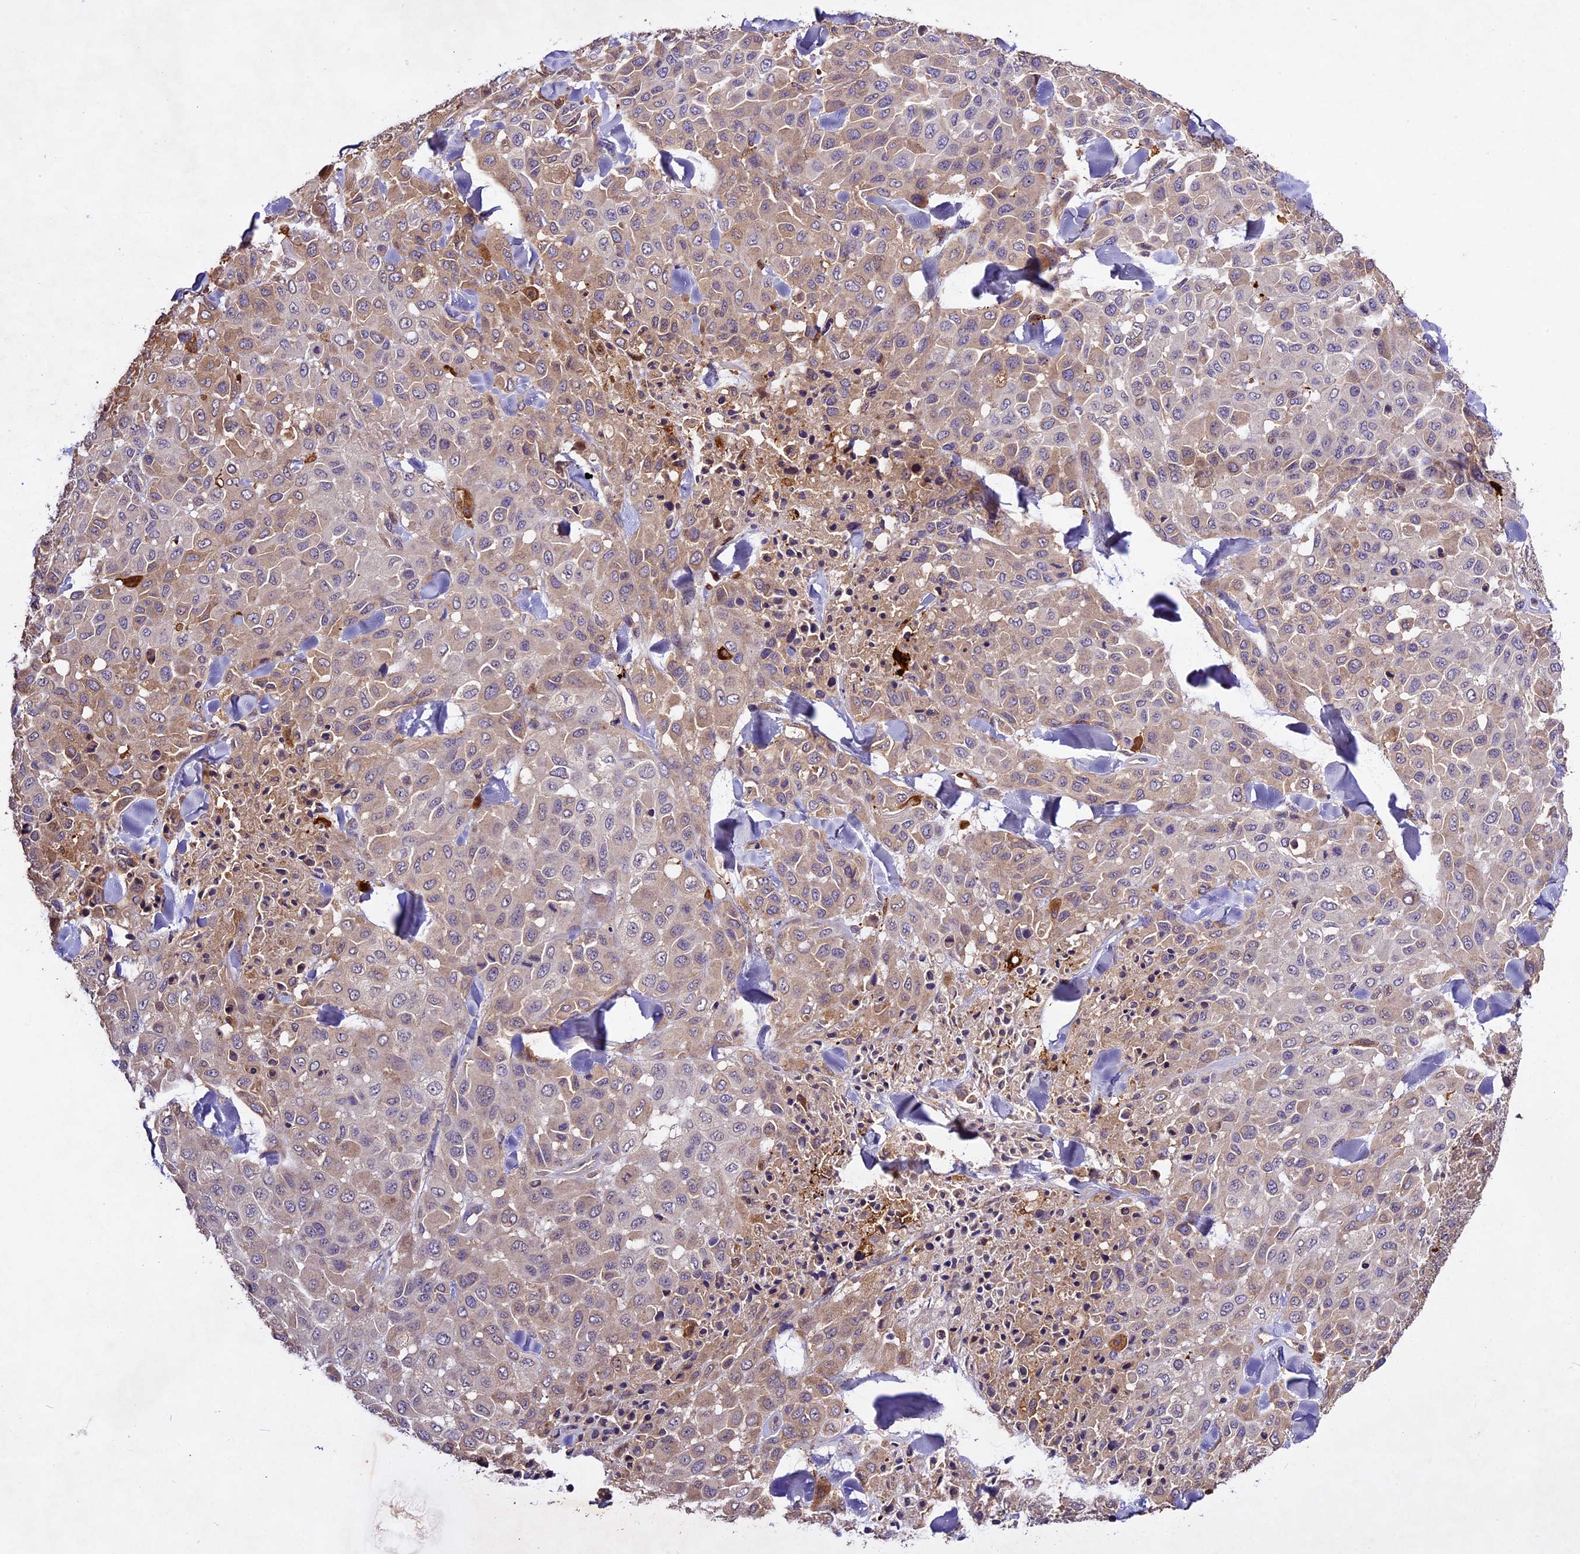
{"staining": {"intensity": "weak", "quantity": "25%-75%", "location": "cytoplasmic/membranous"}, "tissue": "melanoma", "cell_type": "Tumor cells", "image_type": "cancer", "snomed": [{"axis": "morphology", "description": "Malignant melanoma, Metastatic site"}, {"axis": "topography", "description": "Skin"}], "caption": "Human malignant melanoma (metastatic site) stained with a brown dye exhibits weak cytoplasmic/membranous positive staining in about 25%-75% of tumor cells.", "gene": "CILP2", "patient": {"sex": "female", "age": 81}}